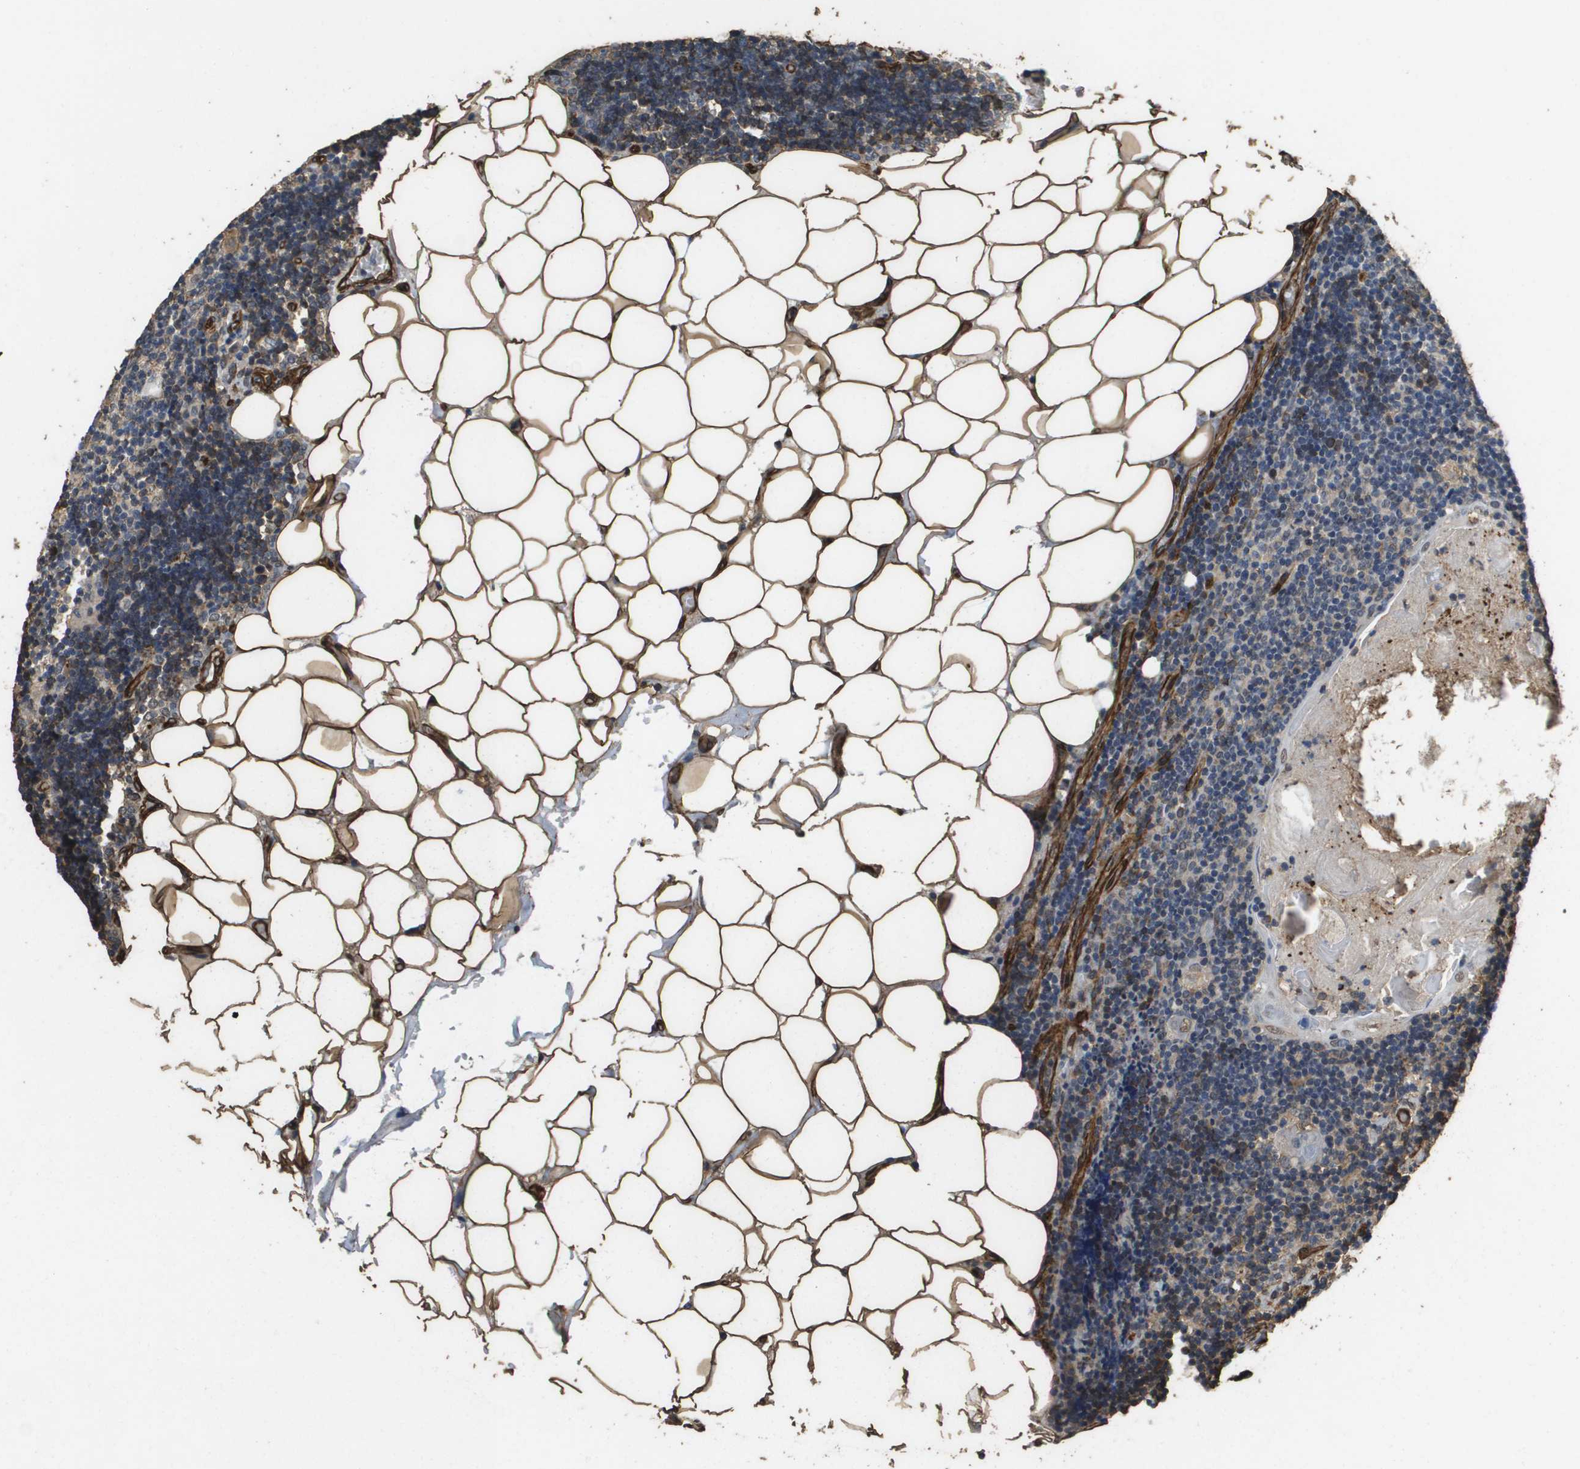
{"staining": {"intensity": "moderate", "quantity": ">75%", "location": "cytoplasmic/membranous"}, "tissue": "lymph node", "cell_type": "Germinal center cells", "image_type": "normal", "snomed": [{"axis": "morphology", "description": "Normal tissue, NOS"}, {"axis": "topography", "description": "Lymph node"}], "caption": "A brown stain highlights moderate cytoplasmic/membranous positivity of a protein in germinal center cells of normal lymph node. The protein of interest is stained brown, and the nuclei are stained in blue (DAB IHC with brightfield microscopy, high magnification).", "gene": "AAMP", "patient": {"sex": "male", "age": 33}}